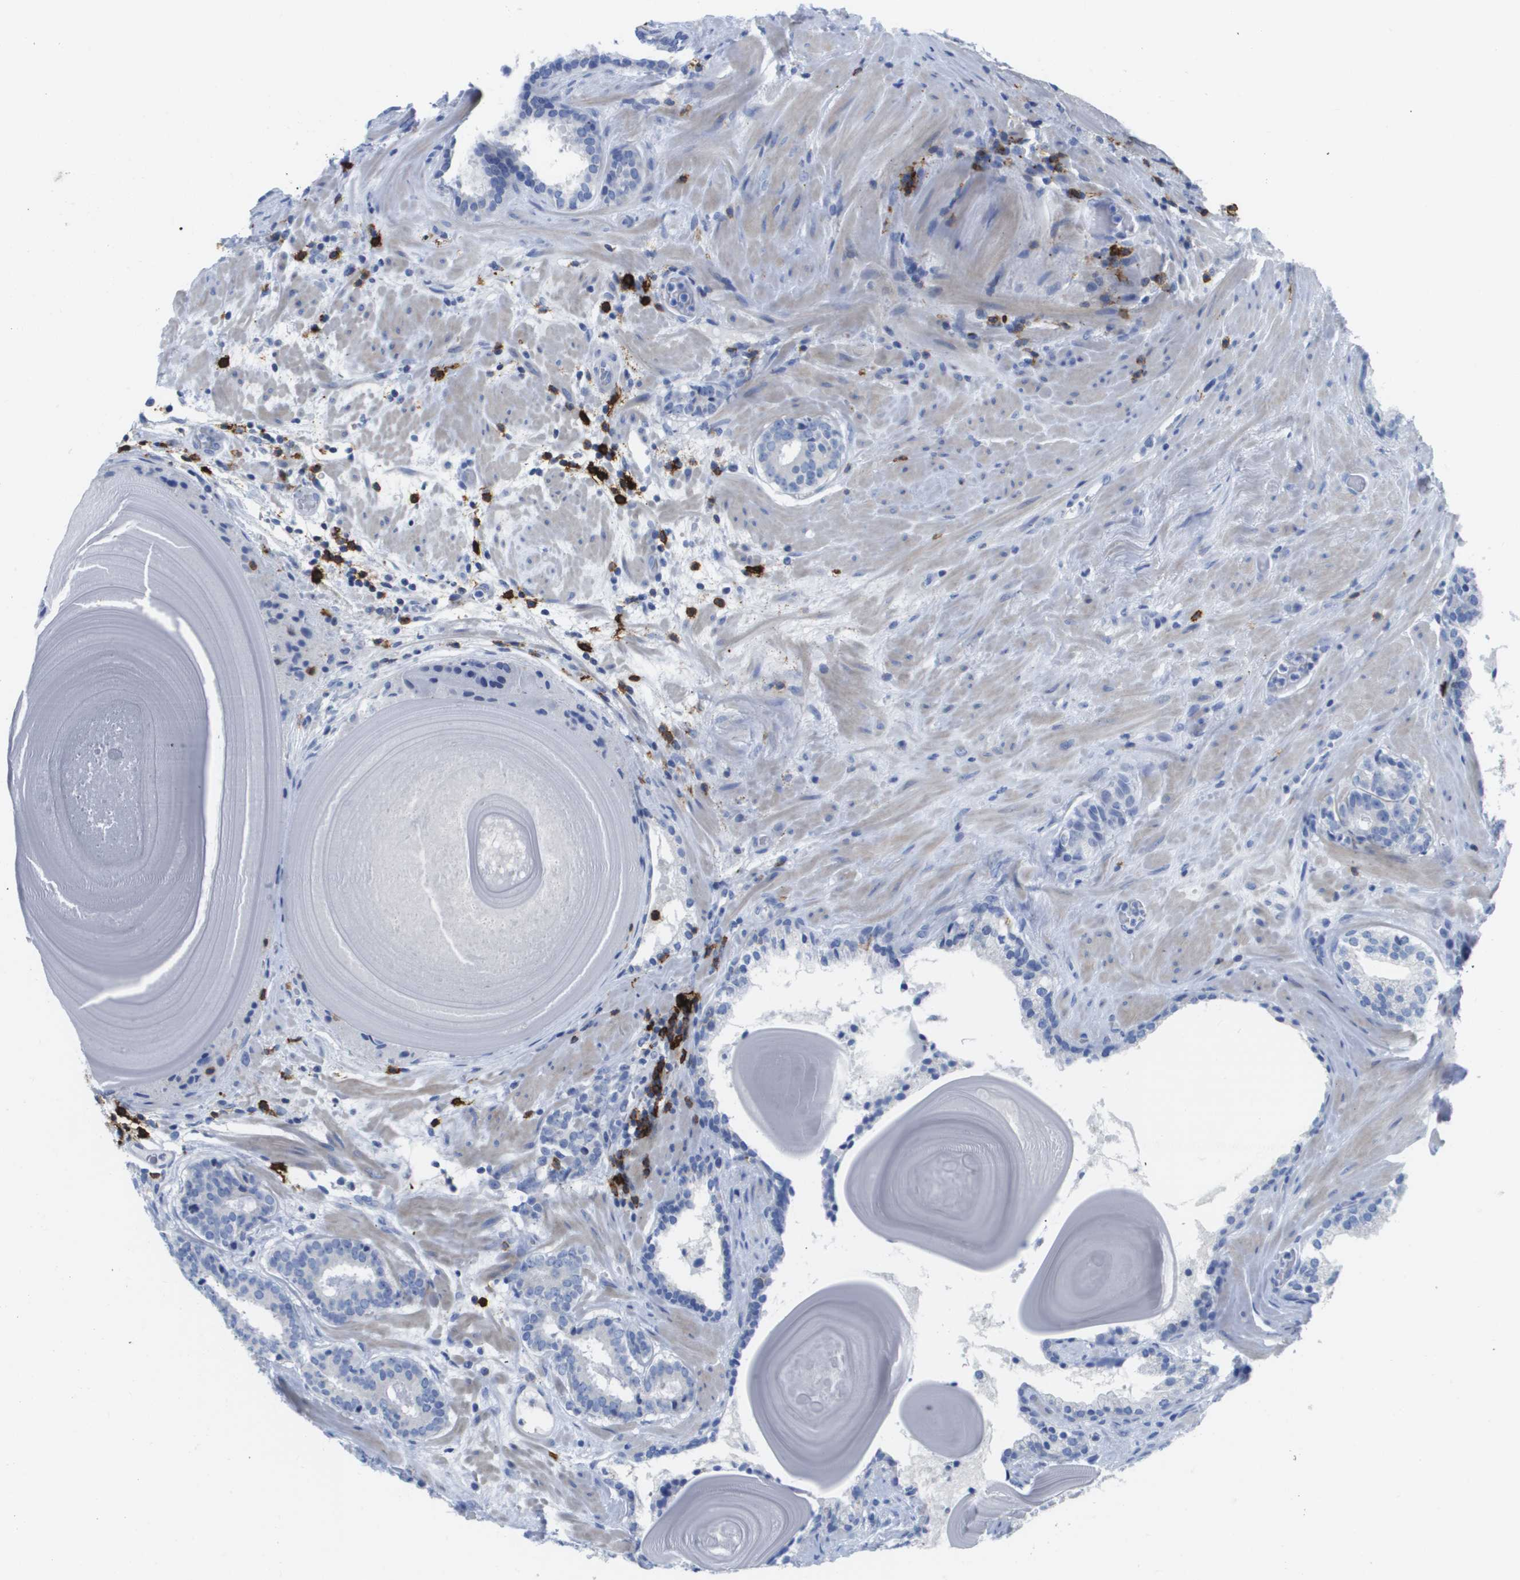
{"staining": {"intensity": "negative", "quantity": "none", "location": "none"}, "tissue": "prostate cancer", "cell_type": "Tumor cells", "image_type": "cancer", "snomed": [{"axis": "morphology", "description": "Adenocarcinoma, Low grade"}, {"axis": "topography", "description": "Prostate"}], "caption": "Tumor cells show no significant protein staining in prostate cancer.", "gene": "MS4A1", "patient": {"sex": "male", "age": 69}}